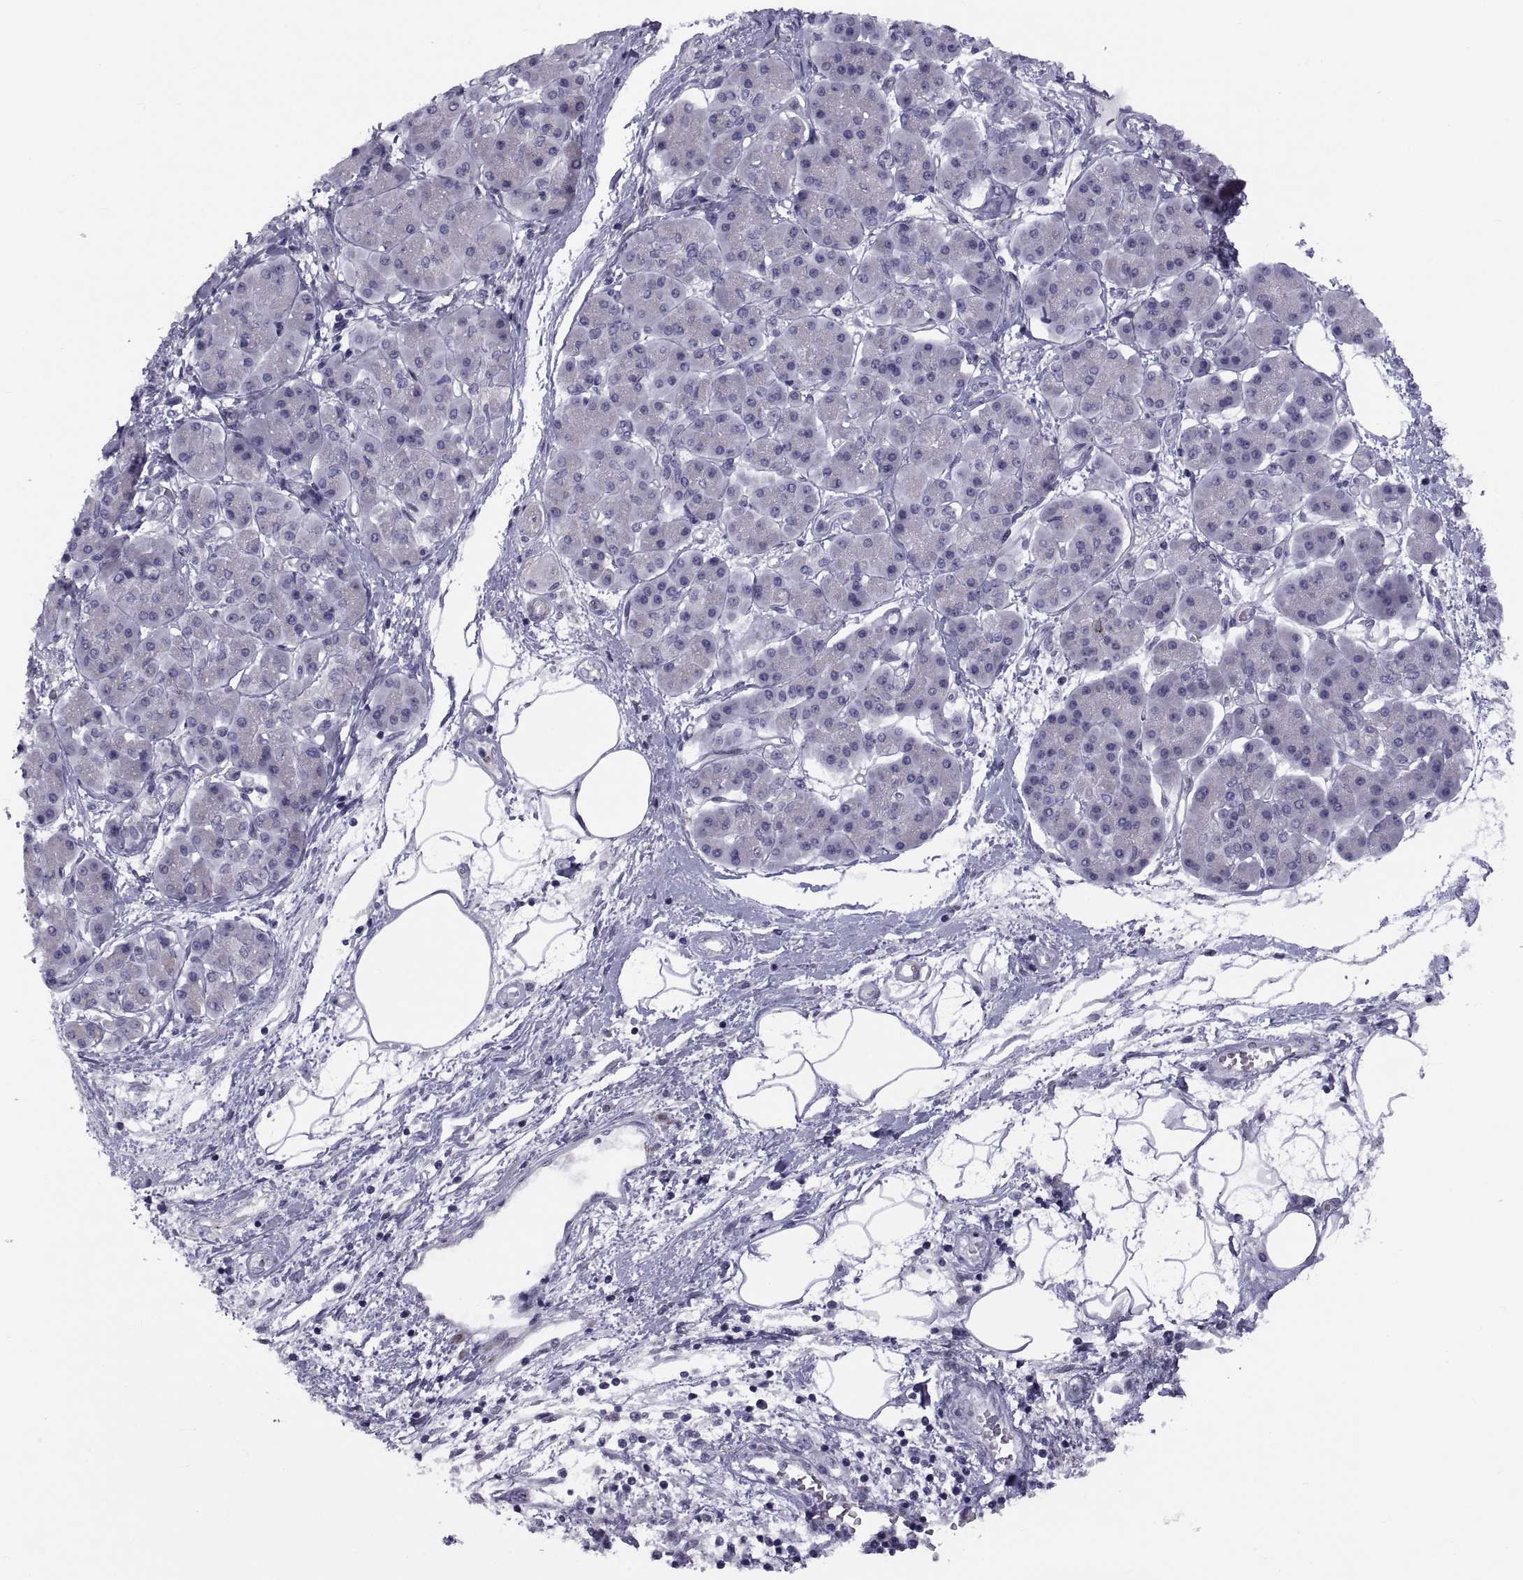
{"staining": {"intensity": "negative", "quantity": "none", "location": "none"}, "tissue": "pancreatic cancer", "cell_type": "Tumor cells", "image_type": "cancer", "snomed": [{"axis": "morphology", "description": "Adenocarcinoma, NOS"}, {"axis": "topography", "description": "Pancreas"}], "caption": "Immunohistochemistry histopathology image of adenocarcinoma (pancreatic) stained for a protein (brown), which shows no expression in tumor cells.", "gene": "TMEM158", "patient": {"sex": "female", "age": 73}}